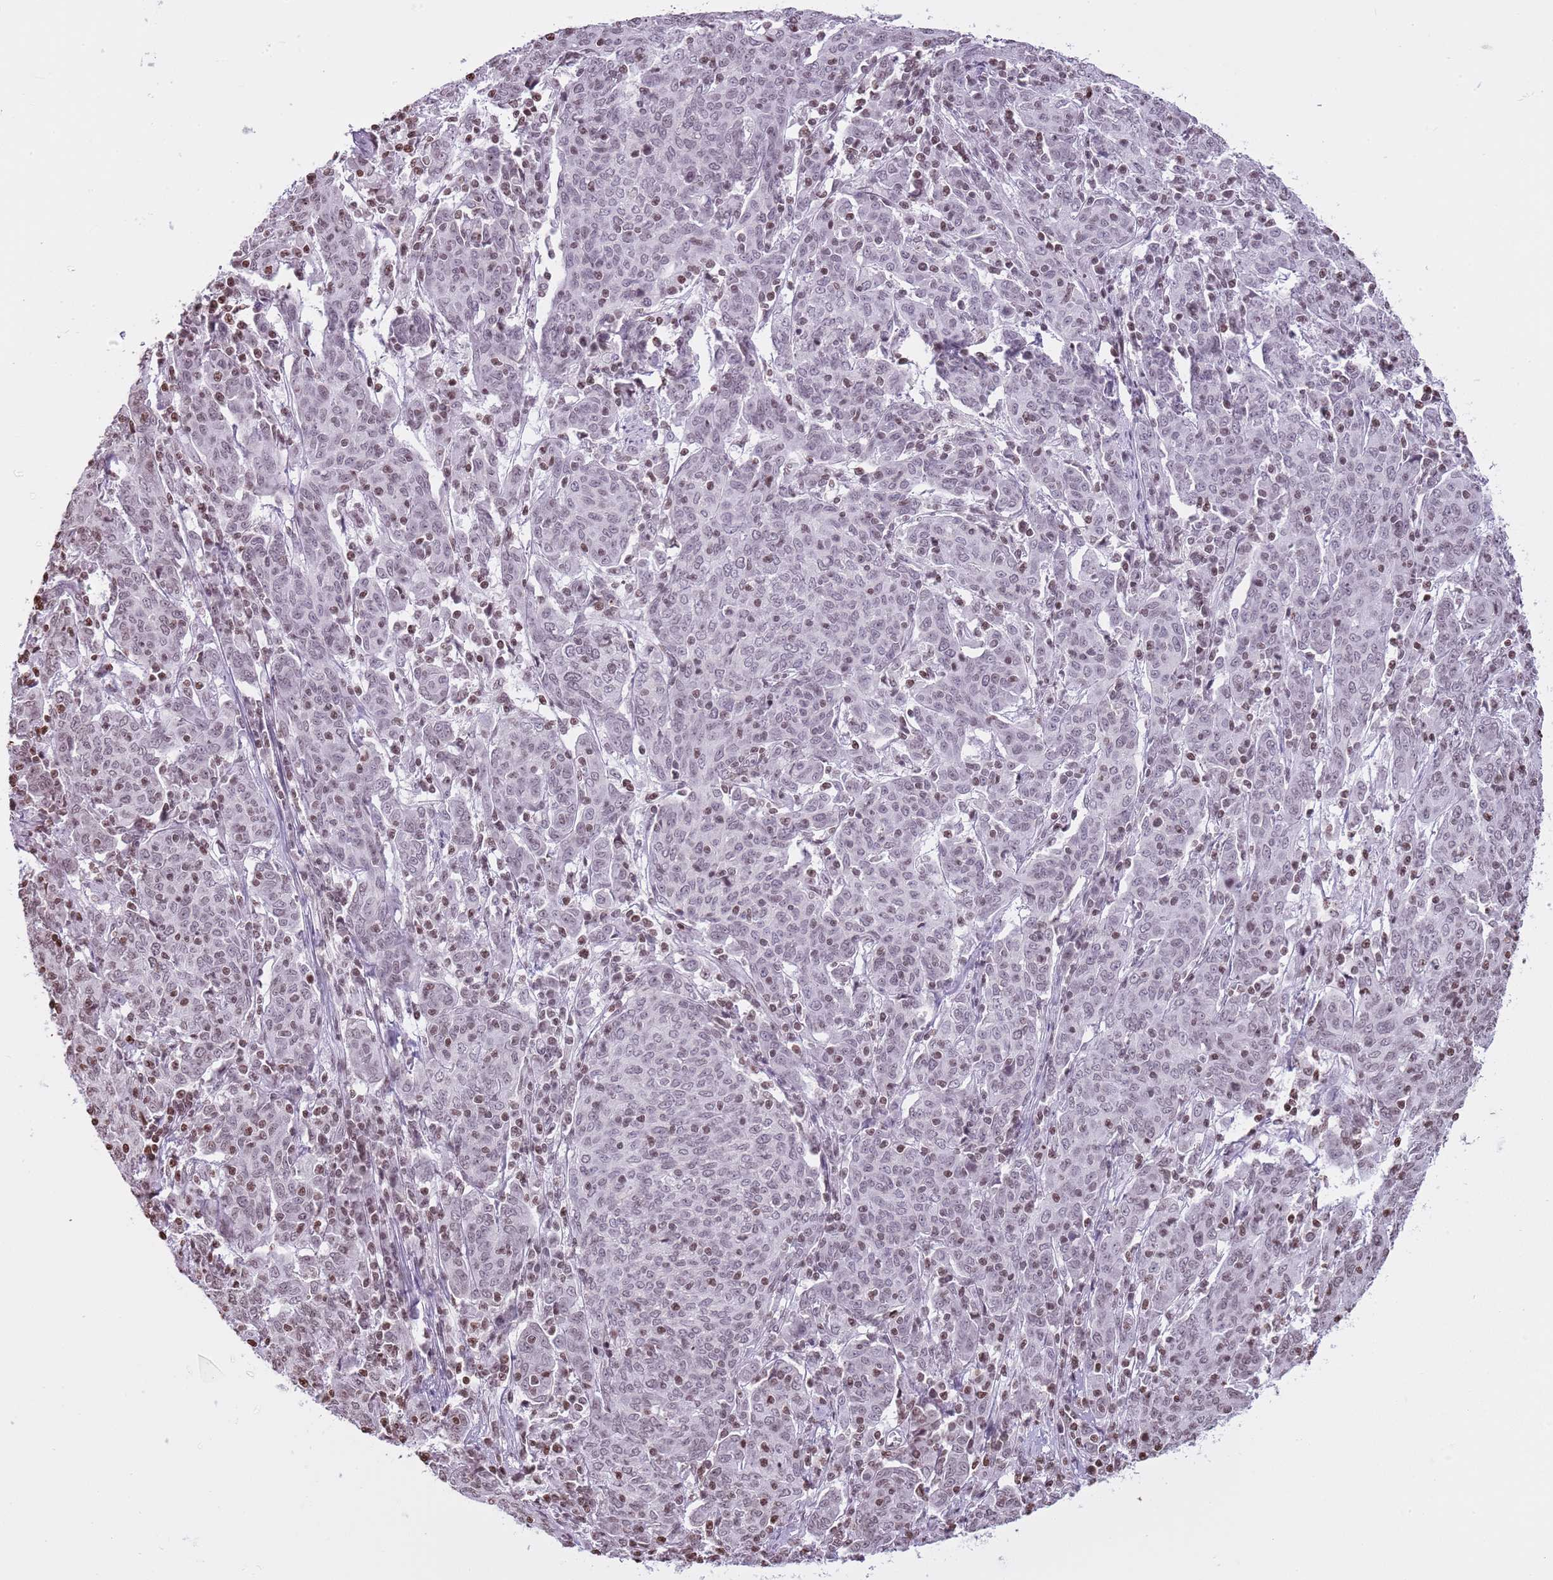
{"staining": {"intensity": "weak", "quantity": "25%-75%", "location": "nuclear"}, "tissue": "cervical cancer", "cell_type": "Tumor cells", "image_type": "cancer", "snomed": [{"axis": "morphology", "description": "Squamous cell carcinoma, NOS"}, {"axis": "topography", "description": "Cervix"}], "caption": "Cervical cancer stained with a protein marker shows weak staining in tumor cells.", "gene": "KPNA3", "patient": {"sex": "female", "age": 67}}